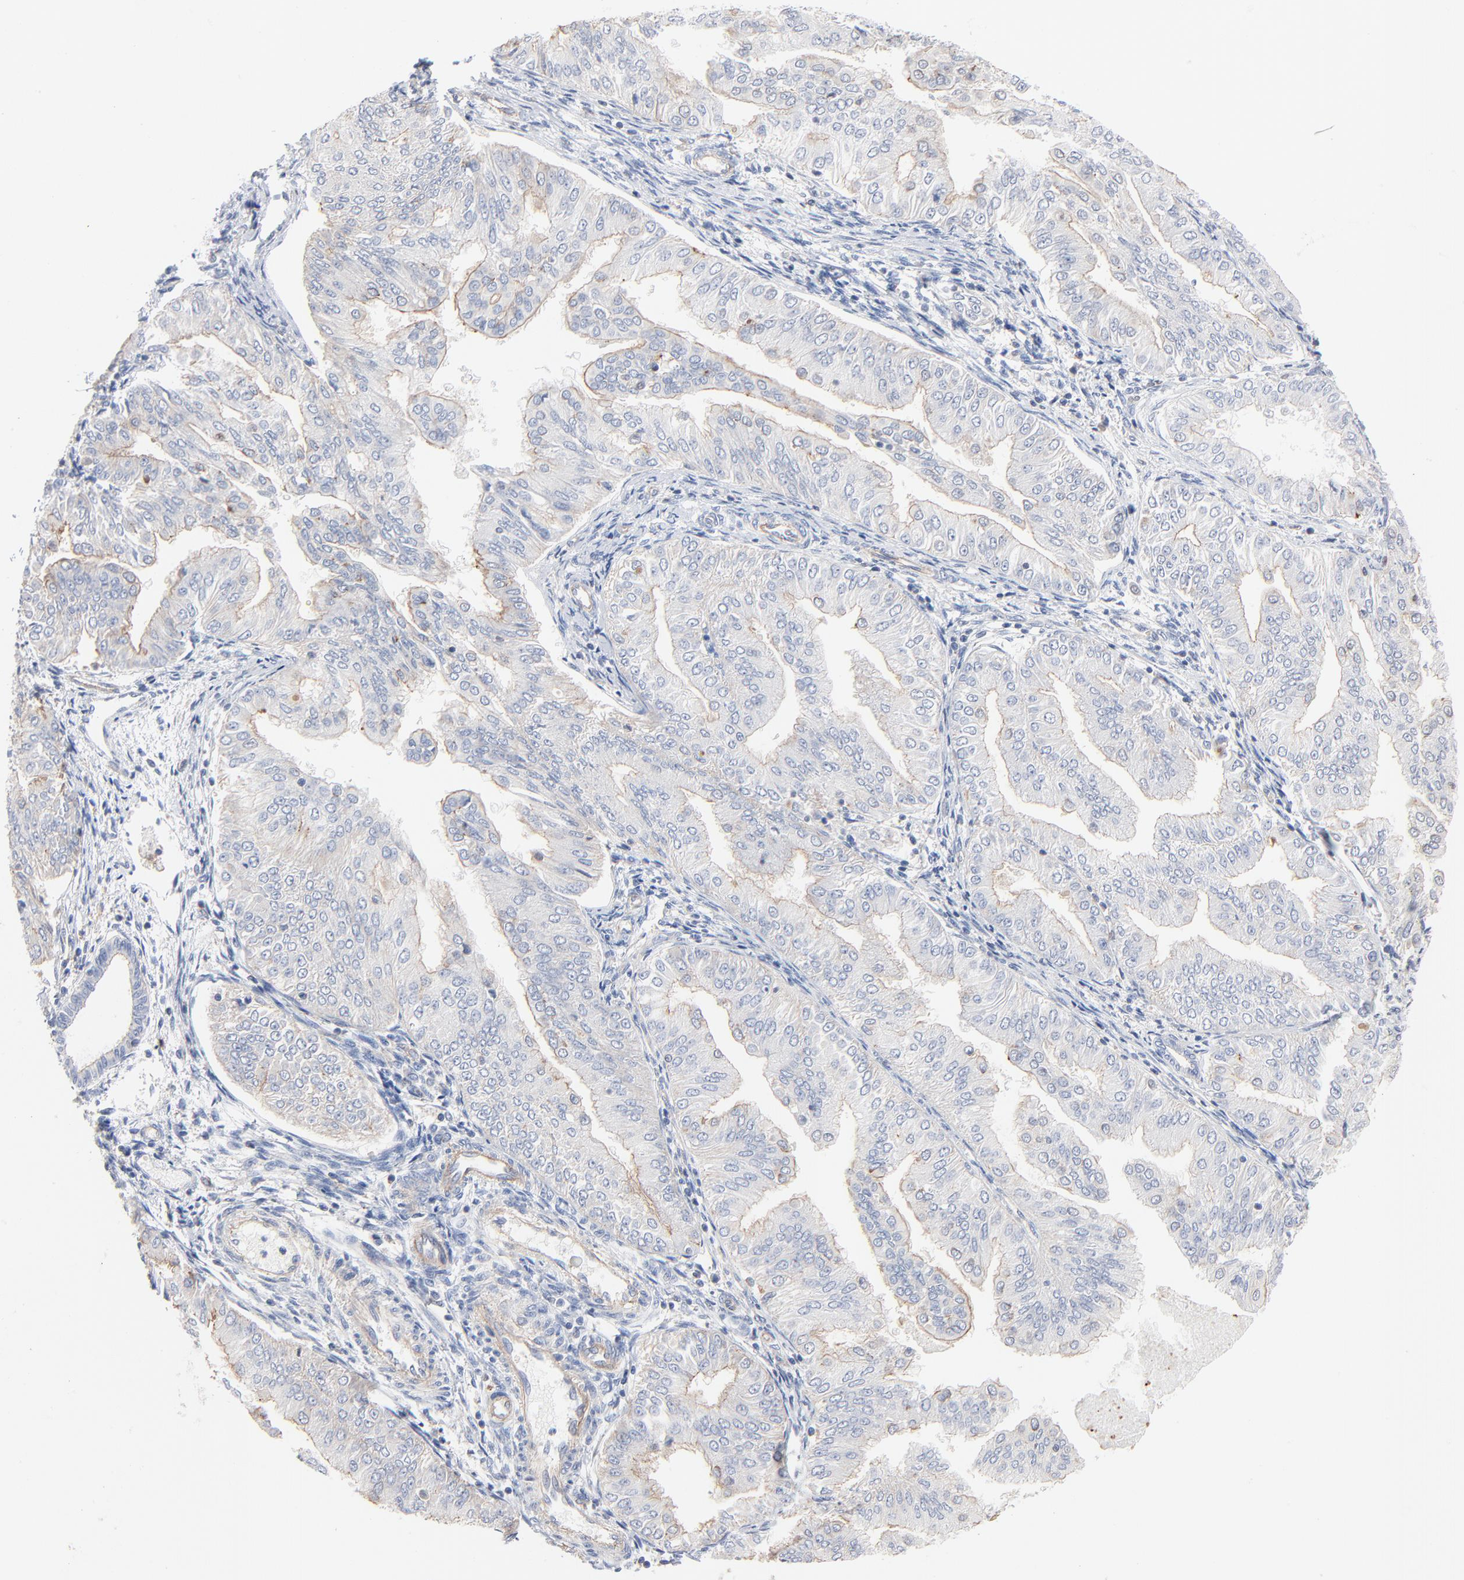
{"staining": {"intensity": "negative", "quantity": "none", "location": "none"}, "tissue": "endometrial cancer", "cell_type": "Tumor cells", "image_type": "cancer", "snomed": [{"axis": "morphology", "description": "Adenocarcinoma, NOS"}, {"axis": "topography", "description": "Endometrium"}], "caption": "The photomicrograph exhibits no staining of tumor cells in adenocarcinoma (endometrial).", "gene": "ARHGEF6", "patient": {"sex": "female", "age": 53}}